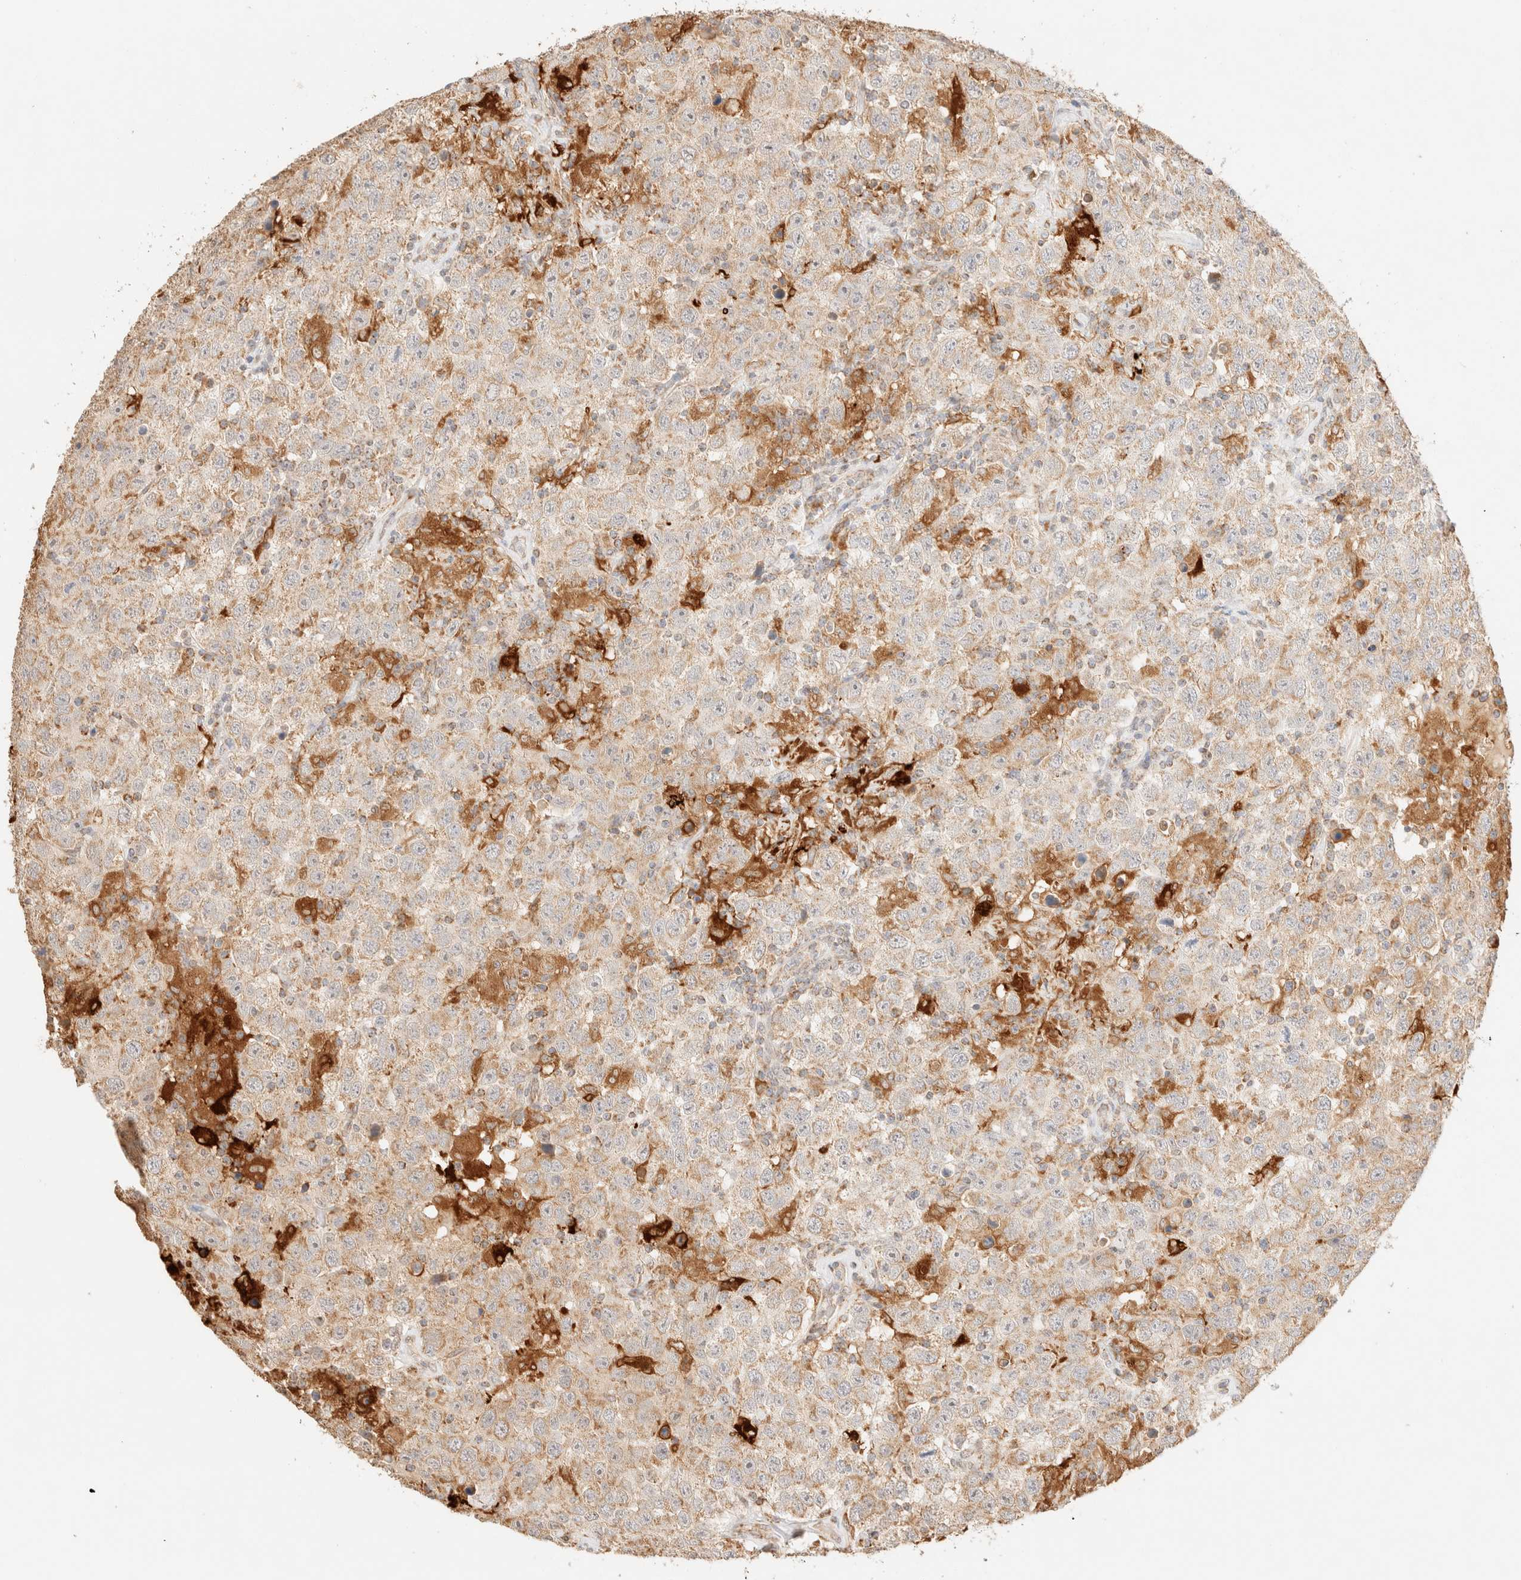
{"staining": {"intensity": "weak", "quantity": ">75%", "location": "cytoplasmic/membranous"}, "tissue": "testis cancer", "cell_type": "Tumor cells", "image_type": "cancer", "snomed": [{"axis": "morphology", "description": "Seminoma, NOS"}, {"axis": "topography", "description": "Testis"}], "caption": "Weak cytoplasmic/membranous protein expression is present in approximately >75% of tumor cells in testis seminoma.", "gene": "TACO1", "patient": {"sex": "male", "age": 41}}